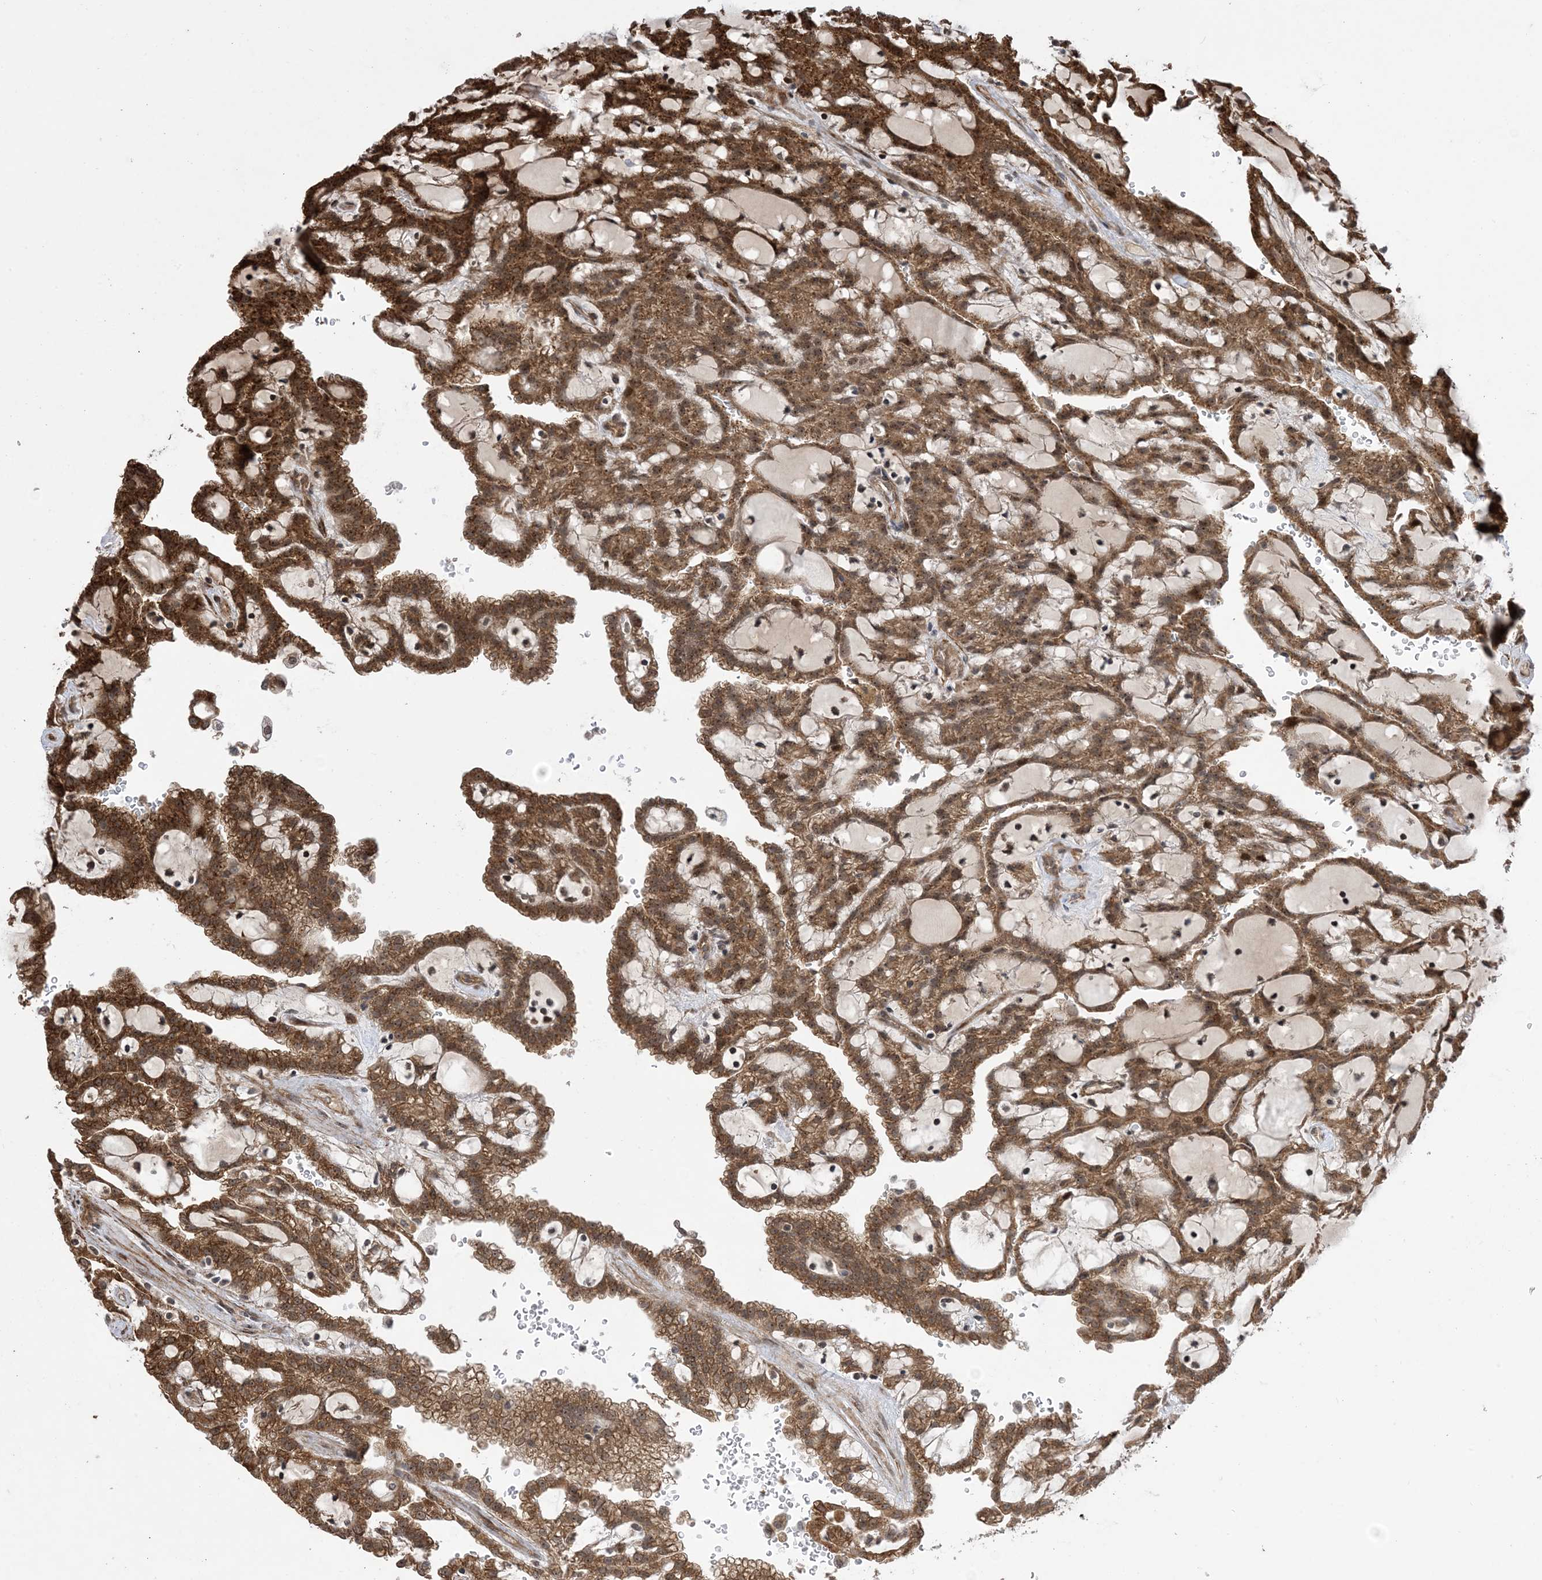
{"staining": {"intensity": "strong", "quantity": ">75%", "location": "cytoplasmic/membranous"}, "tissue": "renal cancer", "cell_type": "Tumor cells", "image_type": "cancer", "snomed": [{"axis": "morphology", "description": "Adenocarcinoma, NOS"}, {"axis": "topography", "description": "Kidney"}], "caption": "IHC (DAB (3,3'-diaminobenzidine)) staining of human renal adenocarcinoma exhibits strong cytoplasmic/membranous protein staining in about >75% of tumor cells.", "gene": "ZNF511", "patient": {"sex": "male", "age": 63}}